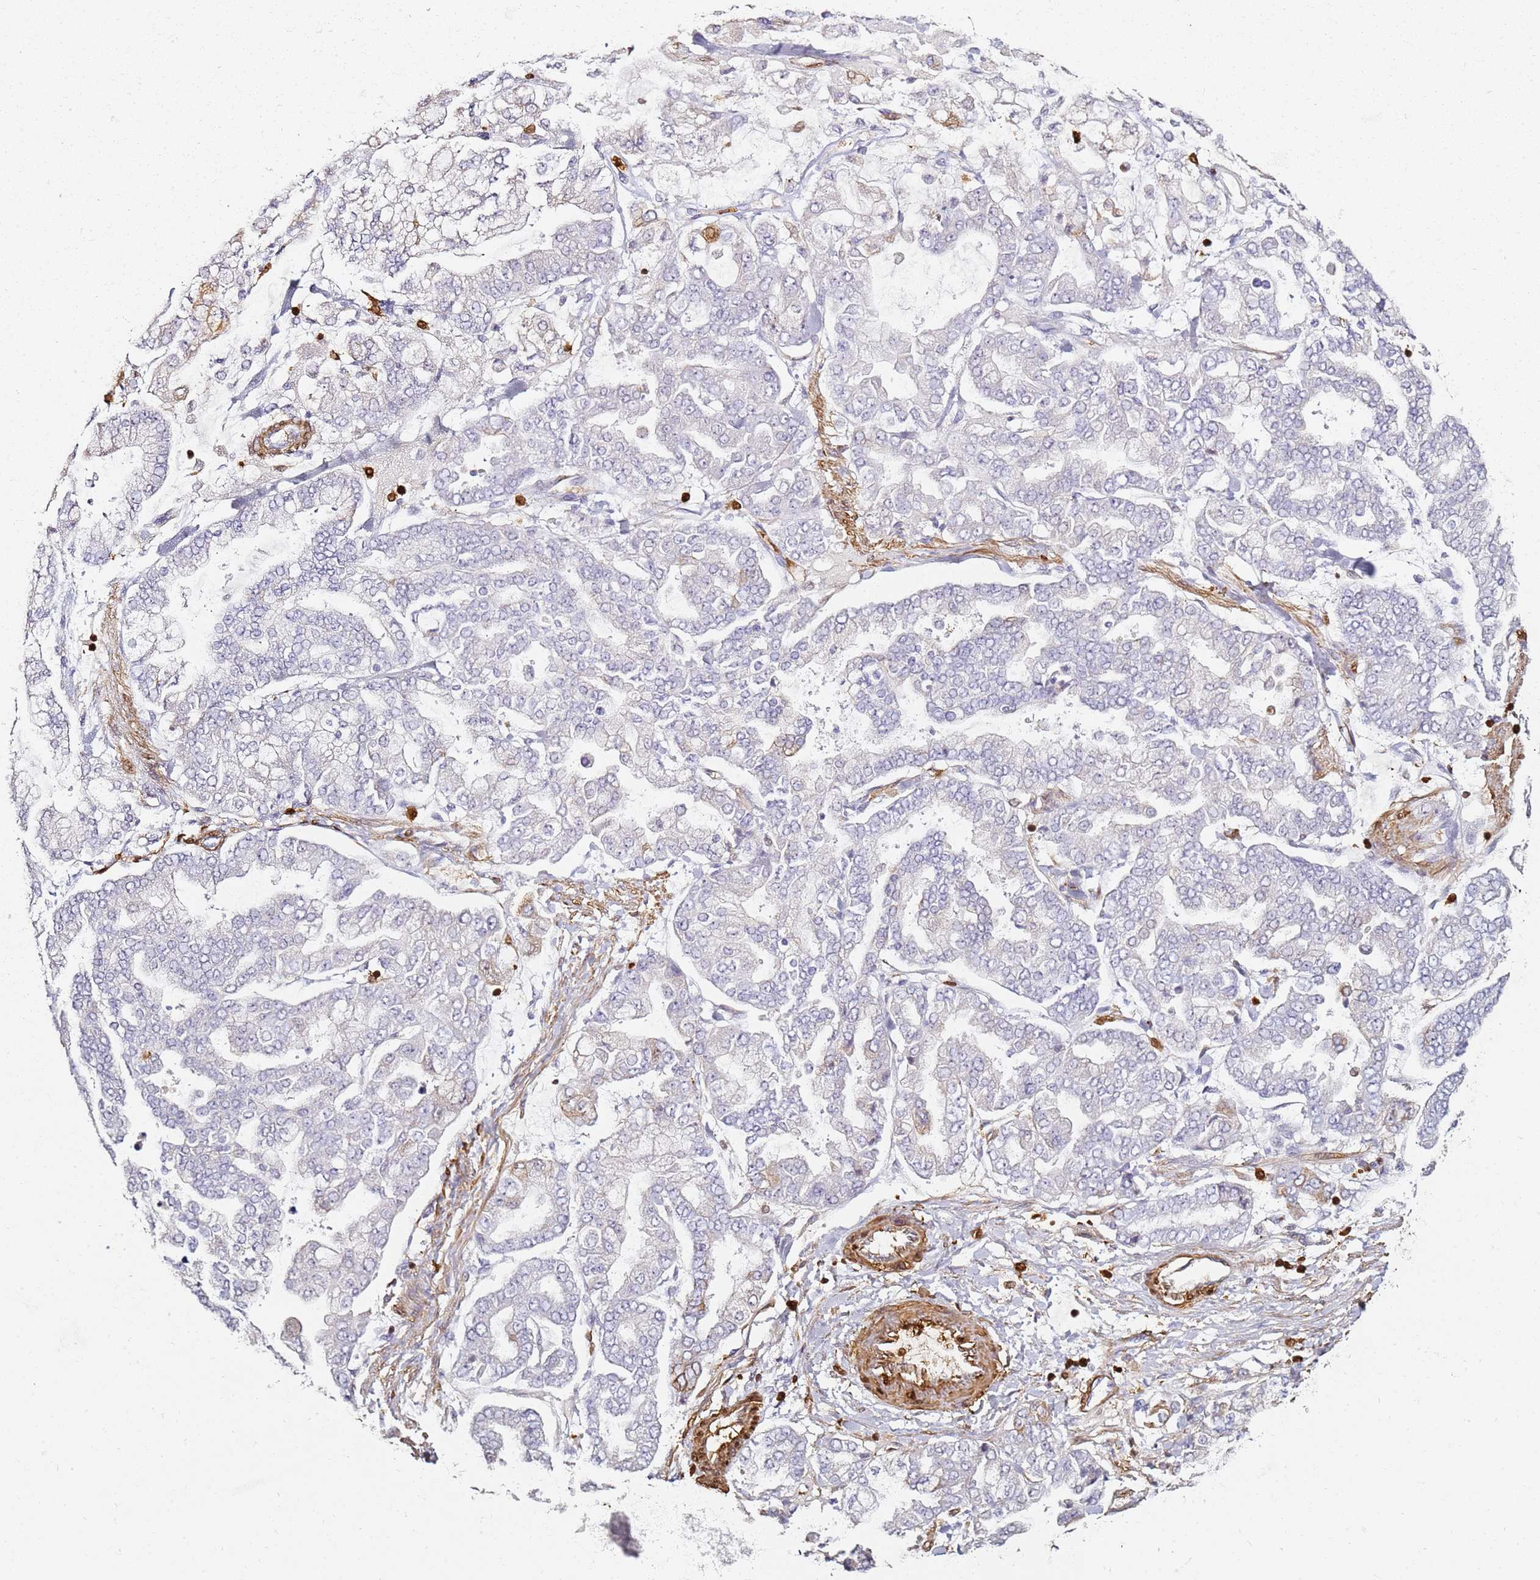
{"staining": {"intensity": "negative", "quantity": "none", "location": "none"}, "tissue": "stomach cancer", "cell_type": "Tumor cells", "image_type": "cancer", "snomed": [{"axis": "morphology", "description": "Normal tissue, NOS"}, {"axis": "morphology", "description": "Adenocarcinoma, NOS"}, {"axis": "topography", "description": "Stomach, upper"}, {"axis": "topography", "description": "Stomach"}], "caption": "This image is of stomach cancer stained with immunohistochemistry (IHC) to label a protein in brown with the nuclei are counter-stained blue. There is no positivity in tumor cells.", "gene": "S100A4", "patient": {"sex": "male", "age": 76}}